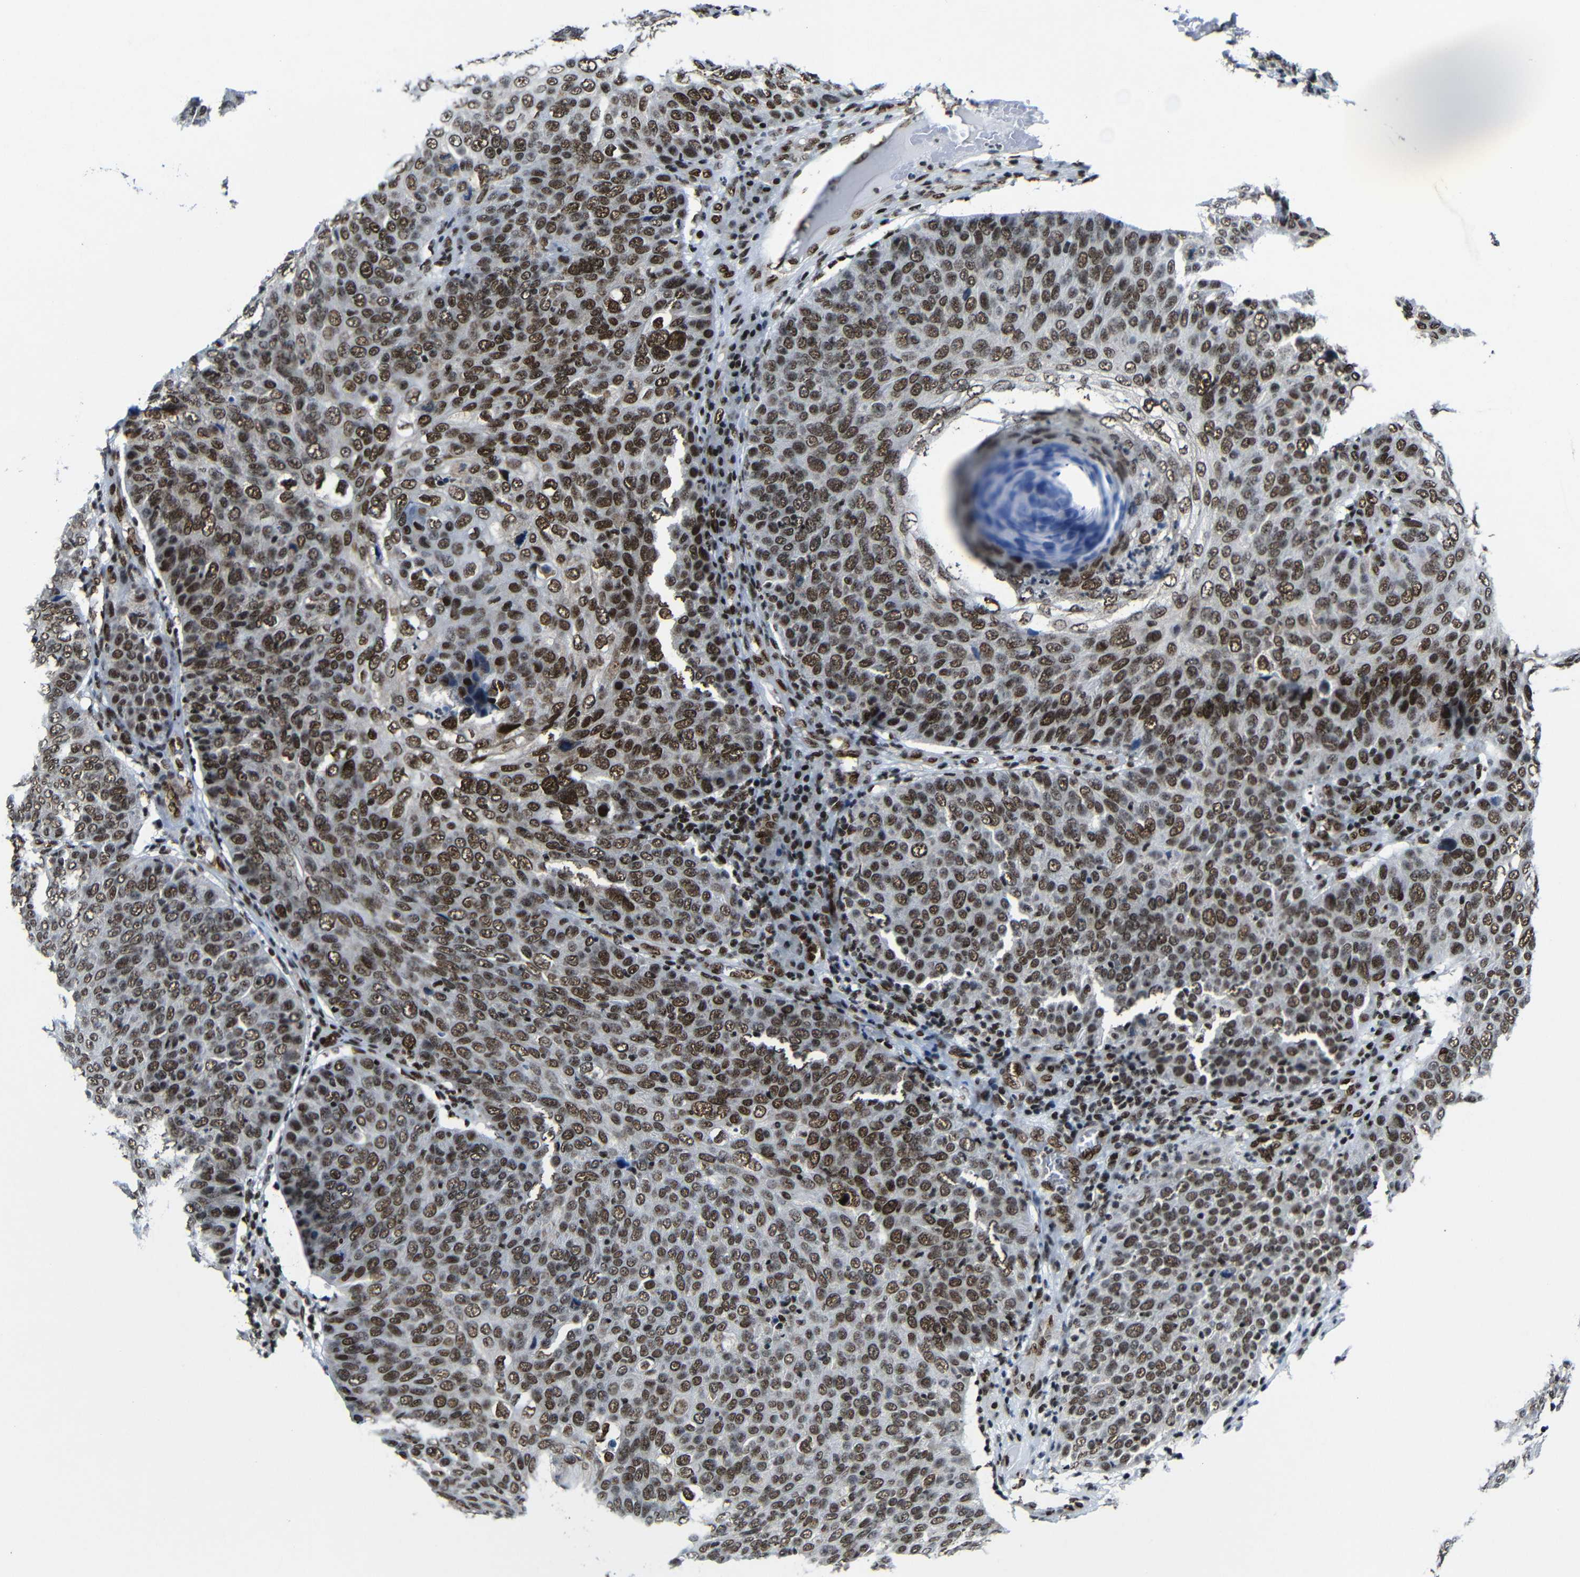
{"staining": {"intensity": "strong", "quantity": ">75%", "location": "nuclear"}, "tissue": "skin cancer", "cell_type": "Tumor cells", "image_type": "cancer", "snomed": [{"axis": "morphology", "description": "Squamous cell carcinoma, NOS"}, {"axis": "topography", "description": "Skin"}], "caption": "This histopathology image shows IHC staining of skin cancer, with high strong nuclear positivity in about >75% of tumor cells.", "gene": "PTBP1", "patient": {"sex": "male", "age": 87}}